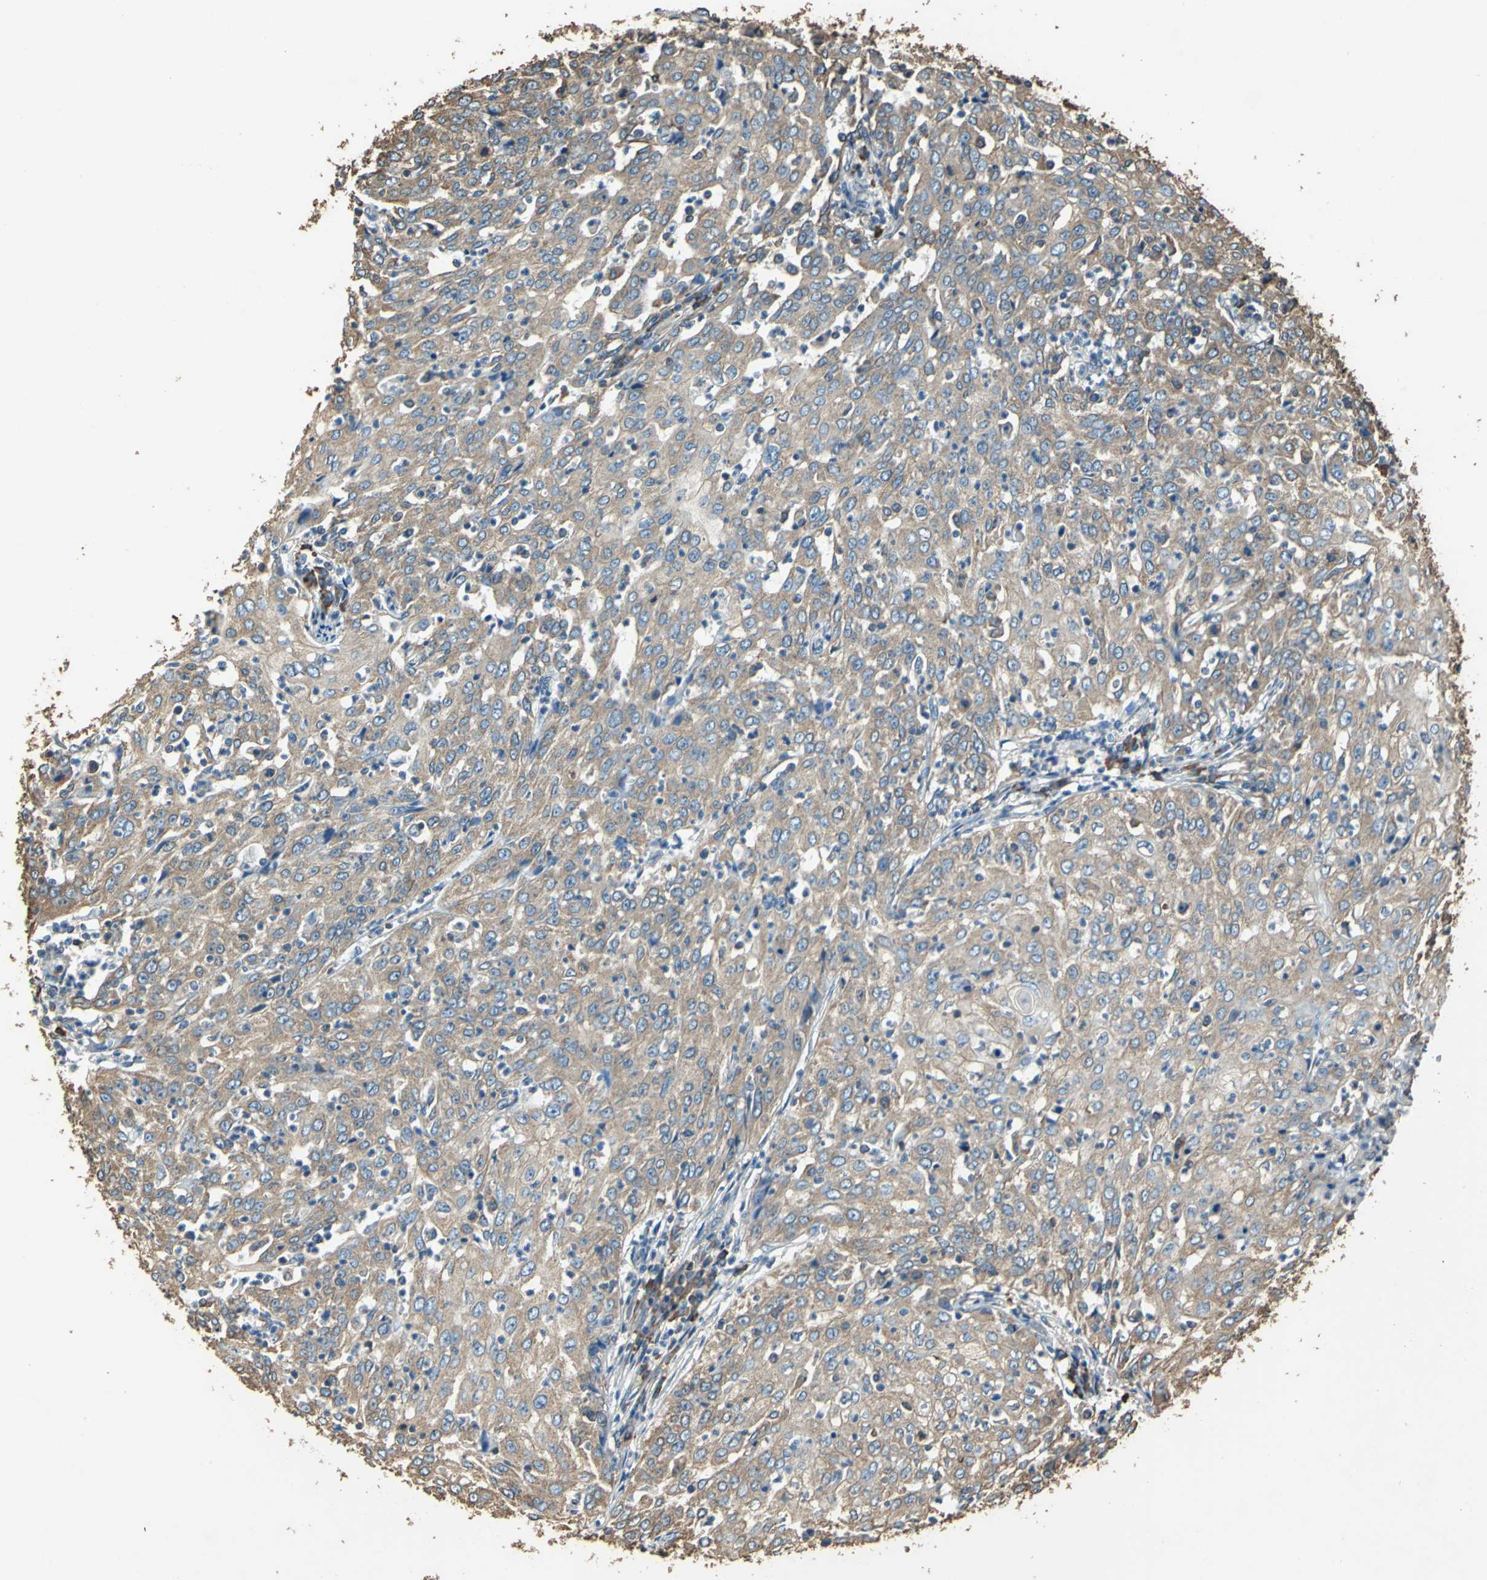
{"staining": {"intensity": "moderate", "quantity": ">75%", "location": "cytoplasmic/membranous"}, "tissue": "cervical cancer", "cell_type": "Tumor cells", "image_type": "cancer", "snomed": [{"axis": "morphology", "description": "Squamous cell carcinoma, NOS"}, {"axis": "topography", "description": "Cervix"}], "caption": "A brown stain shows moderate cytoplasmic/membranous staining of a protein in cervical cancer (squamous cell carcinoma) tumor cells. (DAB IHC with brightfield microscopy, high magnification).", "gene": "GPANK1", "patient": {"sex": "female", "age": 39}}